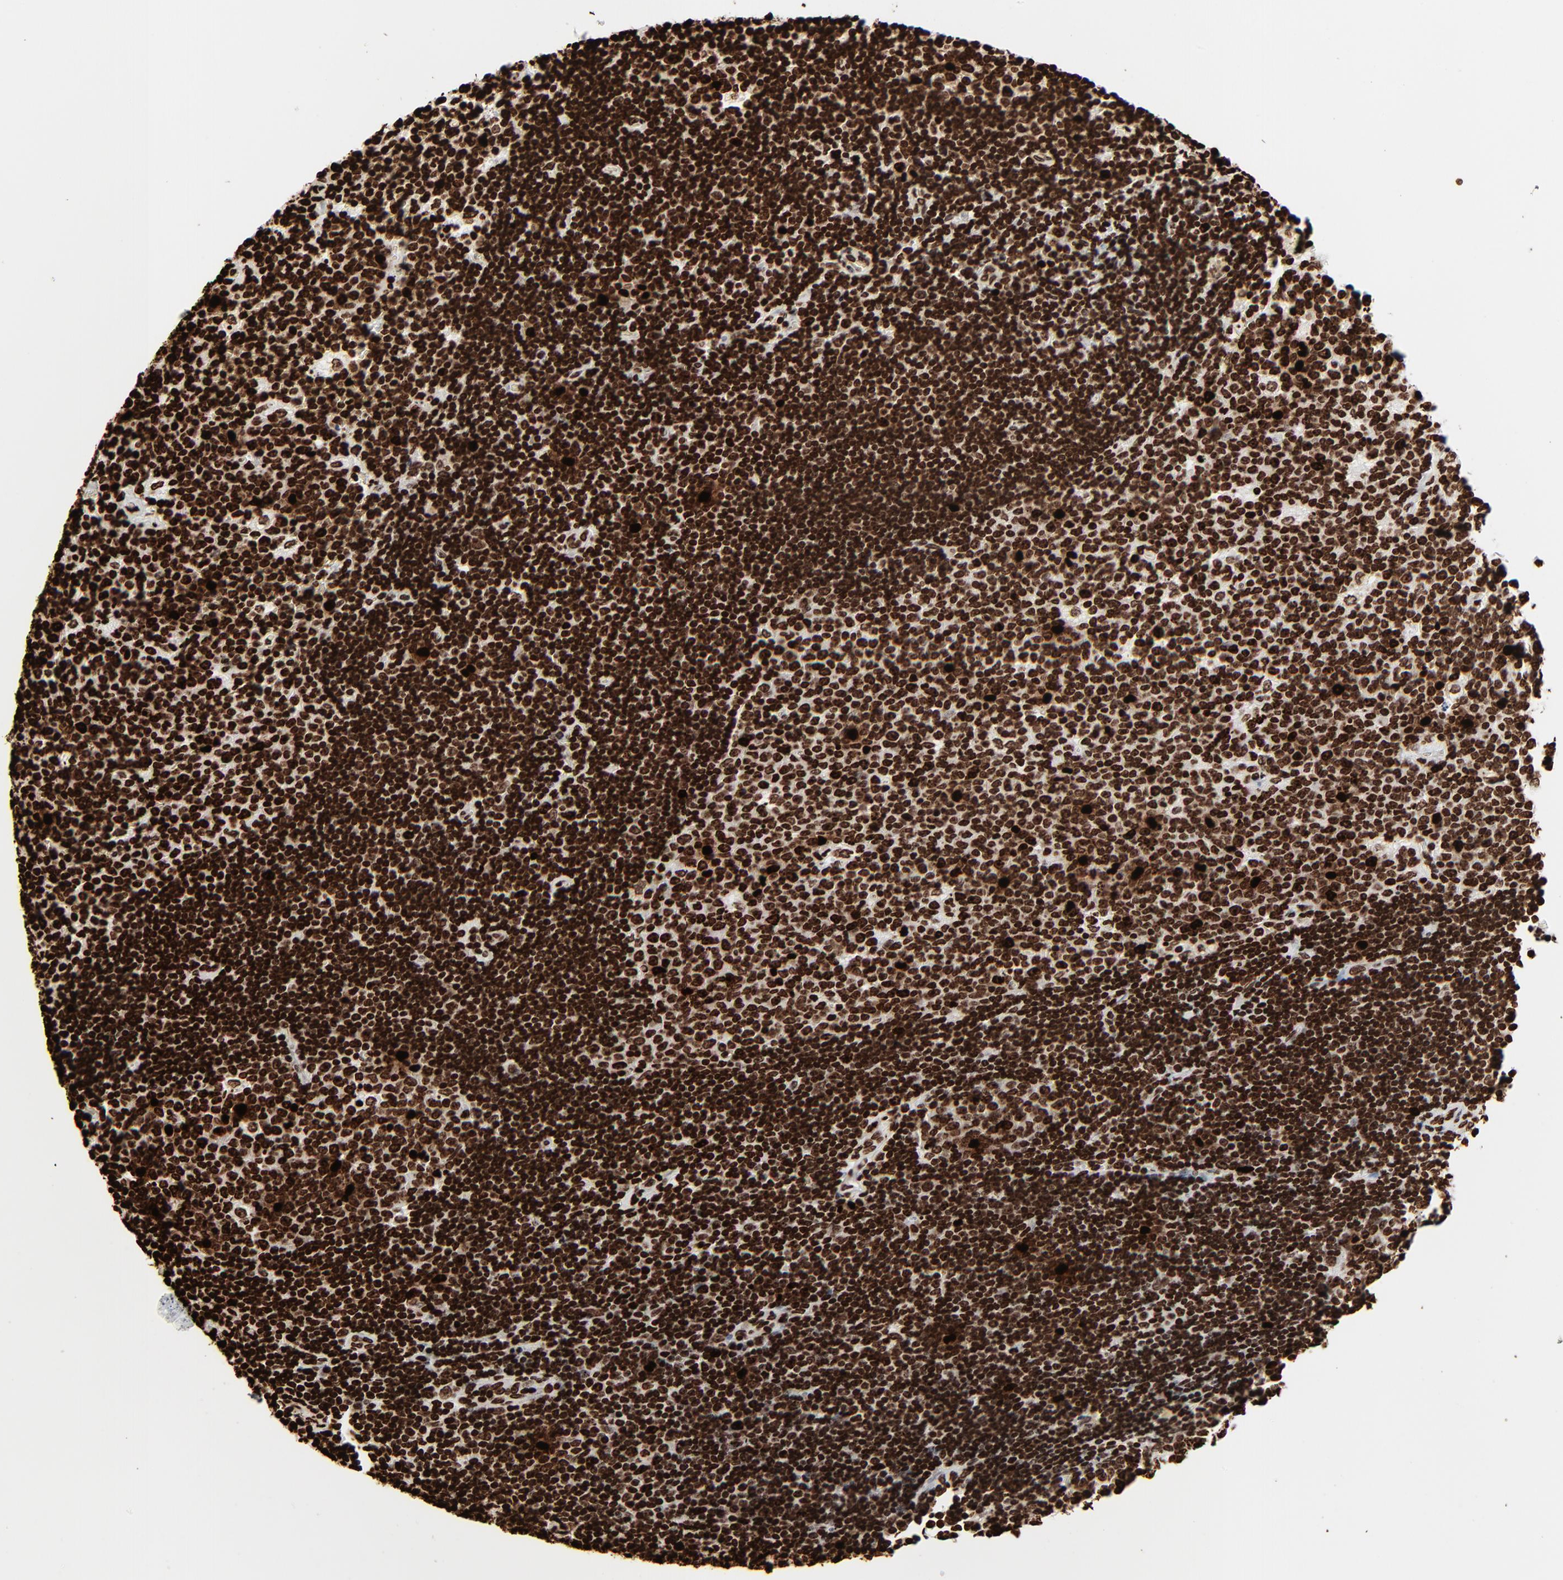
{"staining": {"intensity": "strong", "quantity": ">75%", "location": "nuclear"}, "tissue": "lymph node", "cell_type": "Germinal center cells", "image_type": "normal", "snomed": [{"axis": "morphology", "description": "Normal tissue, NOS"}, {"axis": "topography", "description": "Lymph node"}, {"axis": "topography", "description": "Salivary gland"}], "caption": "Strong nuclear protein expression is seen in about >75% of germinal center cells in lymph node. (Stains: DAB (3,3'-diaminobenzidine) in brown, nuclei in blue, Microscopy: brightfield microscopy at high magnification).", "gene": "H3", "patient": {"sex": "male", "age": 8}}